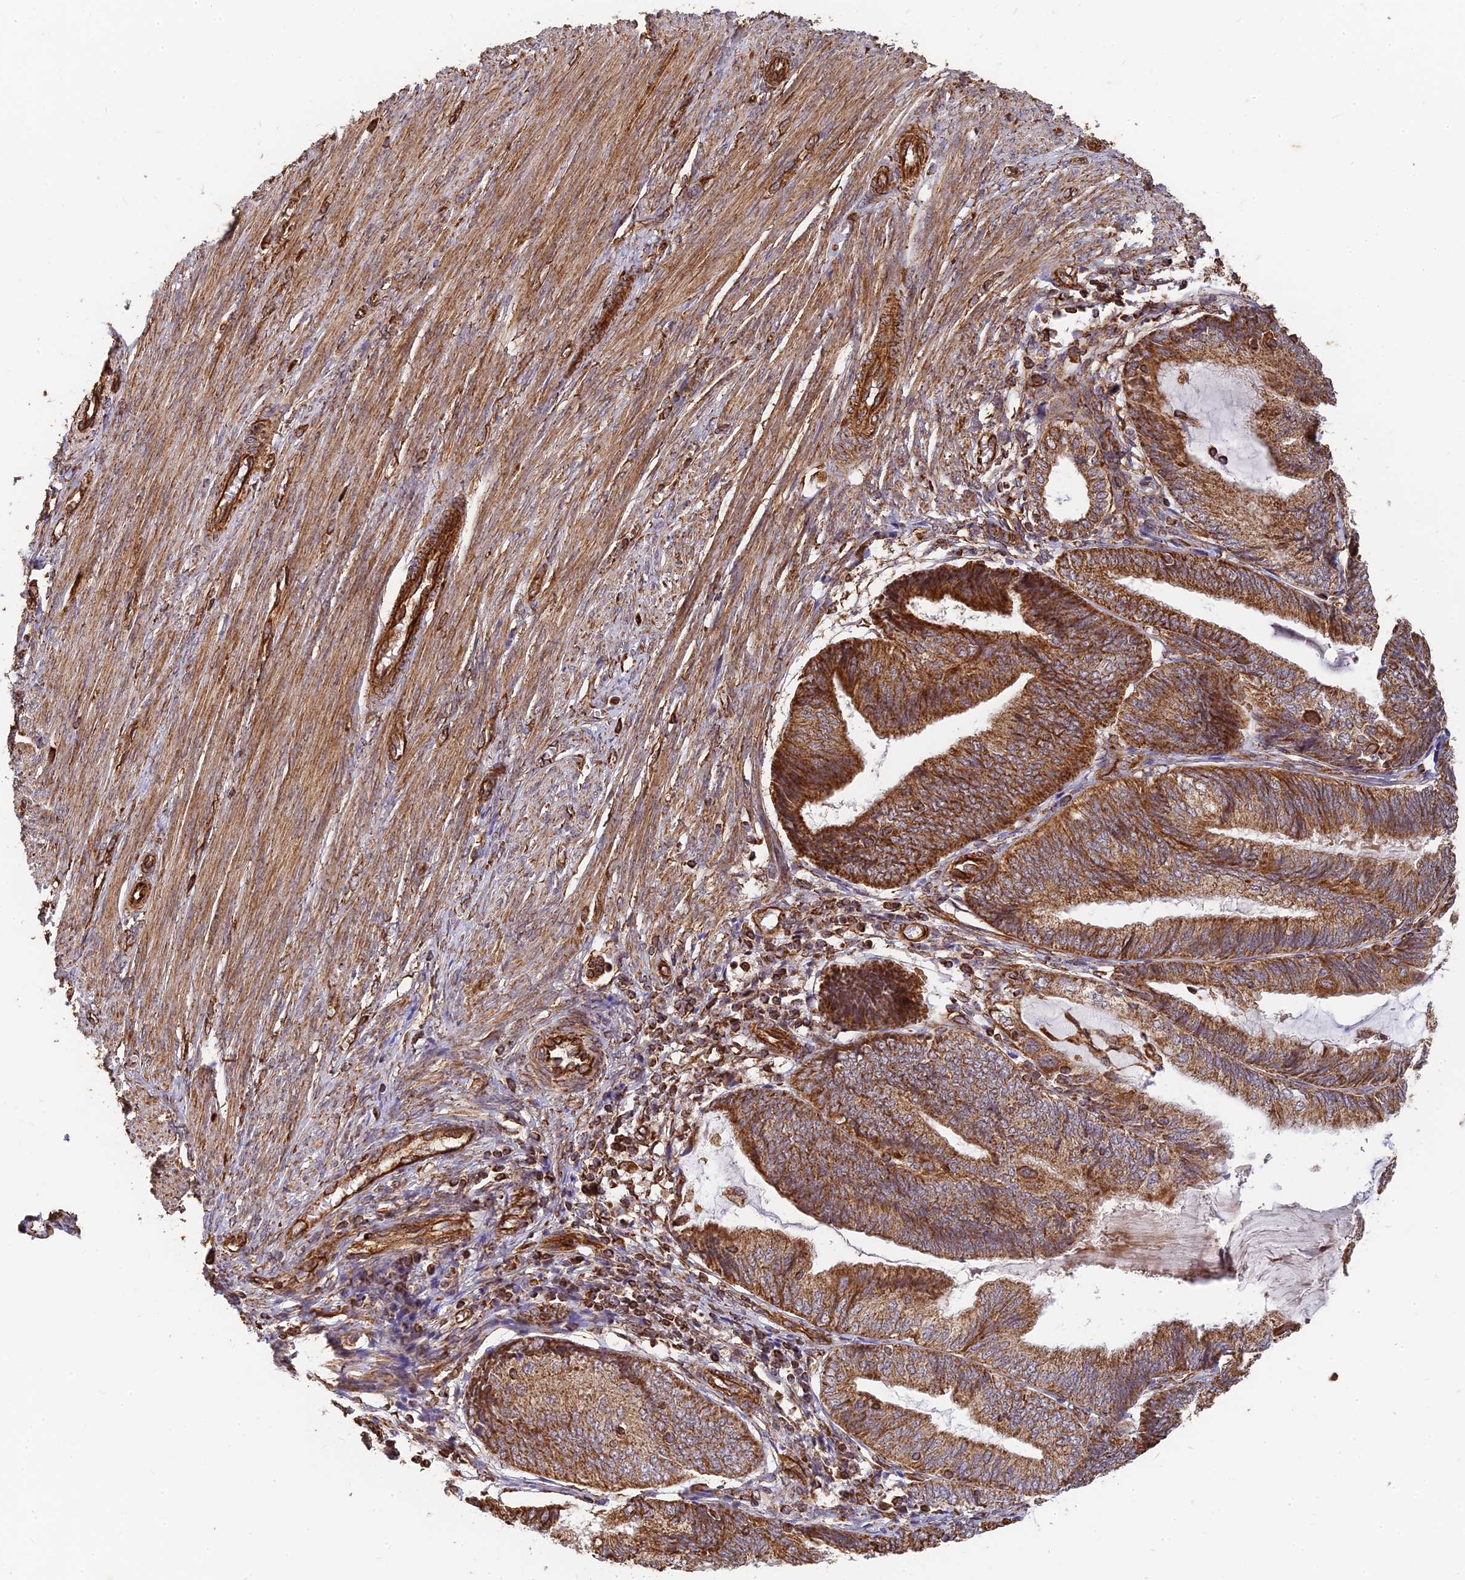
{"staining": {"intensity": "strong", "quantity": ">75%", "location": "cytoplasmic/membranous"}, "tissue": "endometrial cancer", "cell_type": "Tumor cells", "image_type": "cancer", "snomed": [{"axis": "morphology", "description": "Adenocarcinoma, NOS"}, {"axis": "topography", "description": "Endometrium"}], "caption": "Endometrial cancer stained with a brown dye exhibits strong cytoplasmic/membranous positive expression in about >75% of tumor cells.", "gene": "DSTYK", "patient": {"sex": "female", "age": 81}}